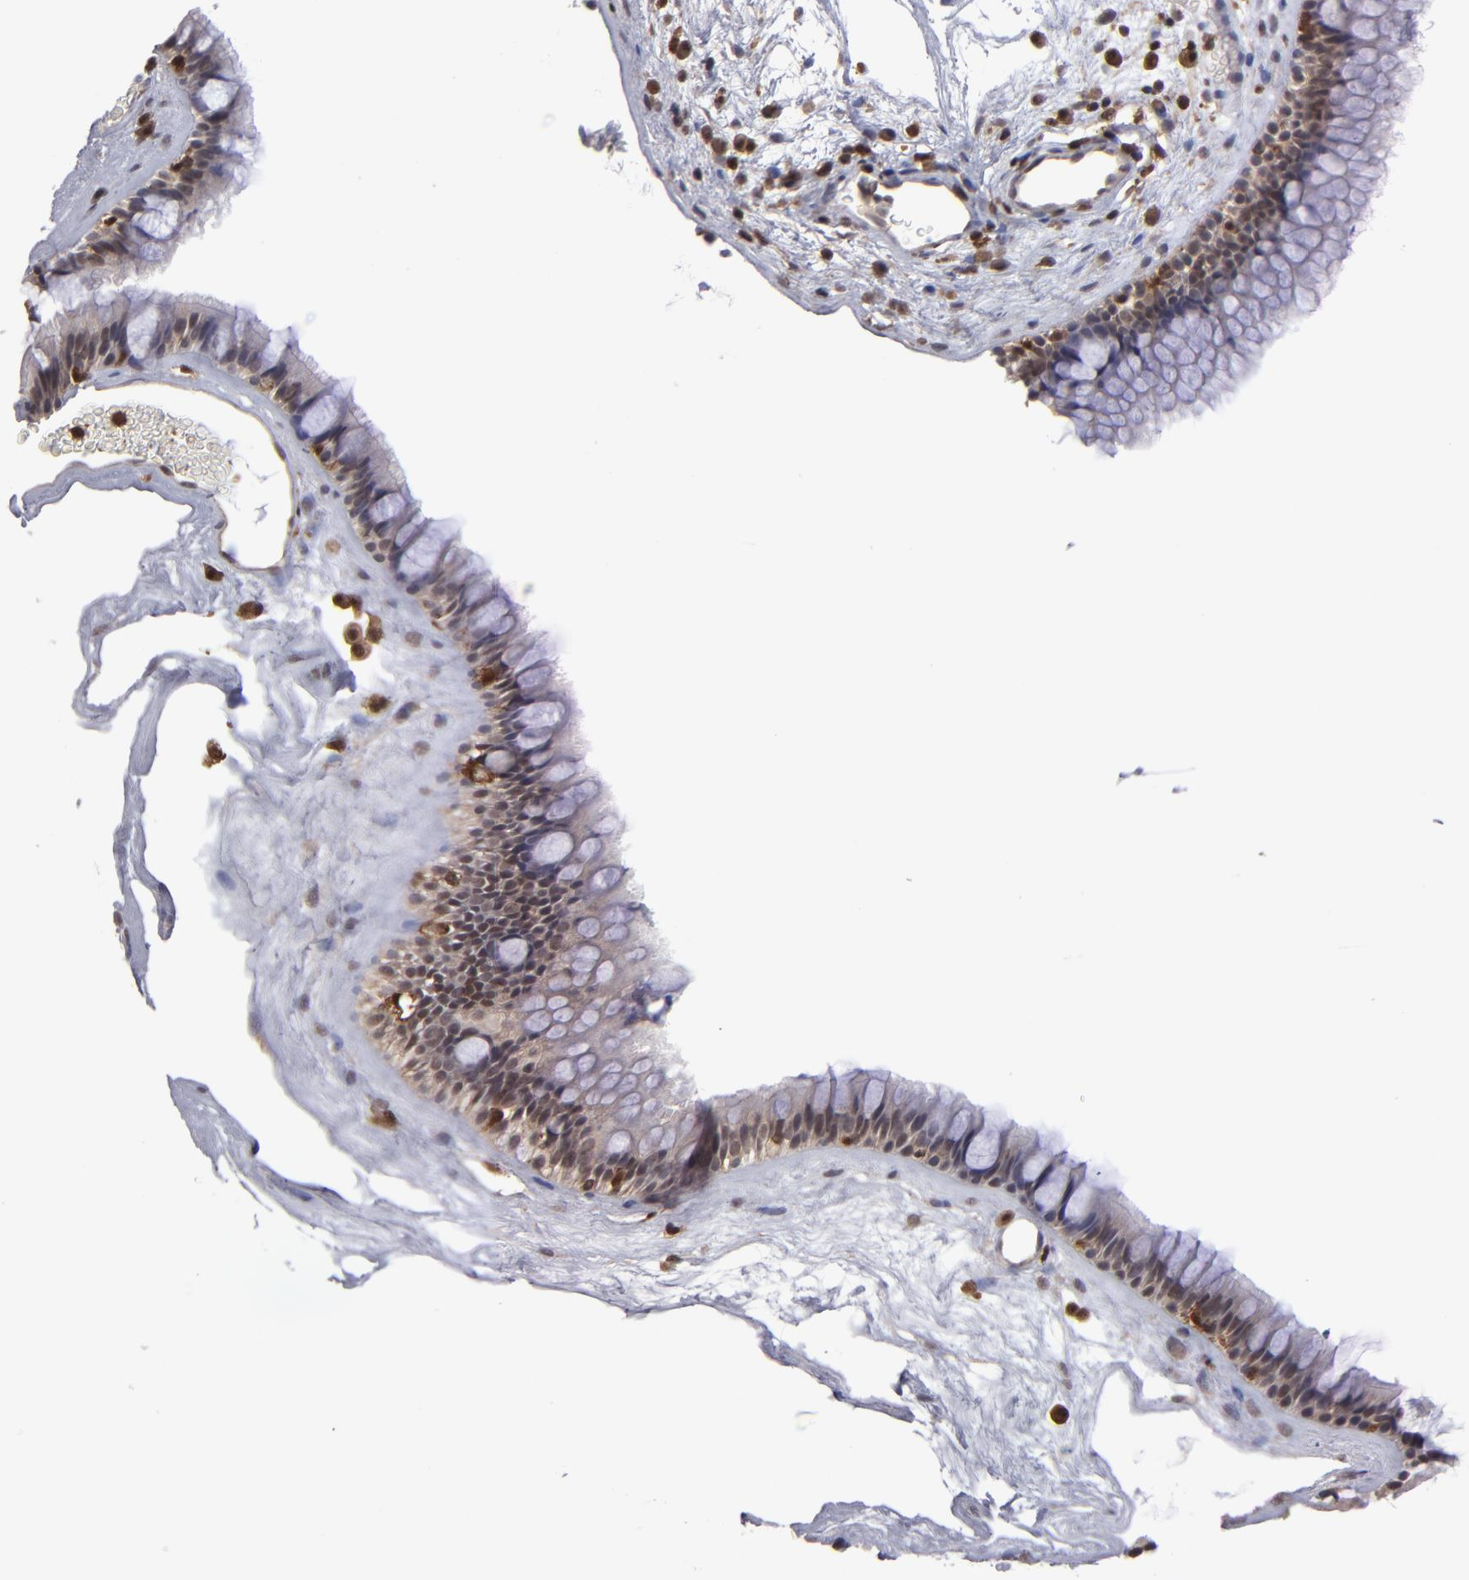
{"staining": {"intensity": "moderate", "quantity": "25%-75%", "location": "cytoplasmic/membranous,nuclear"}, "tissue": "nasopharynx", "cell_type": "Respiratory epithelial cells", "image_type": "normal", "snomed": [{"axis": "morphology", "description": "Normal tissue, NOS"}, {"axis": "morphology", "description": "Inflammation, NOS"}, {"axis": "topography", "description": "Nasopharynx"}], "caption": "Respiratory epithelial cells demonstrate moderate cytoplasmic/membranous,nuclear positivity in about 25%-75% of cells in benign nasopharynx. (DAB (3,3'-diaminobenzidine) IHC with brightfield microscopy, high magnification).", "gene": "GRB2", "patient": {"sex": "male", "age": 48}}